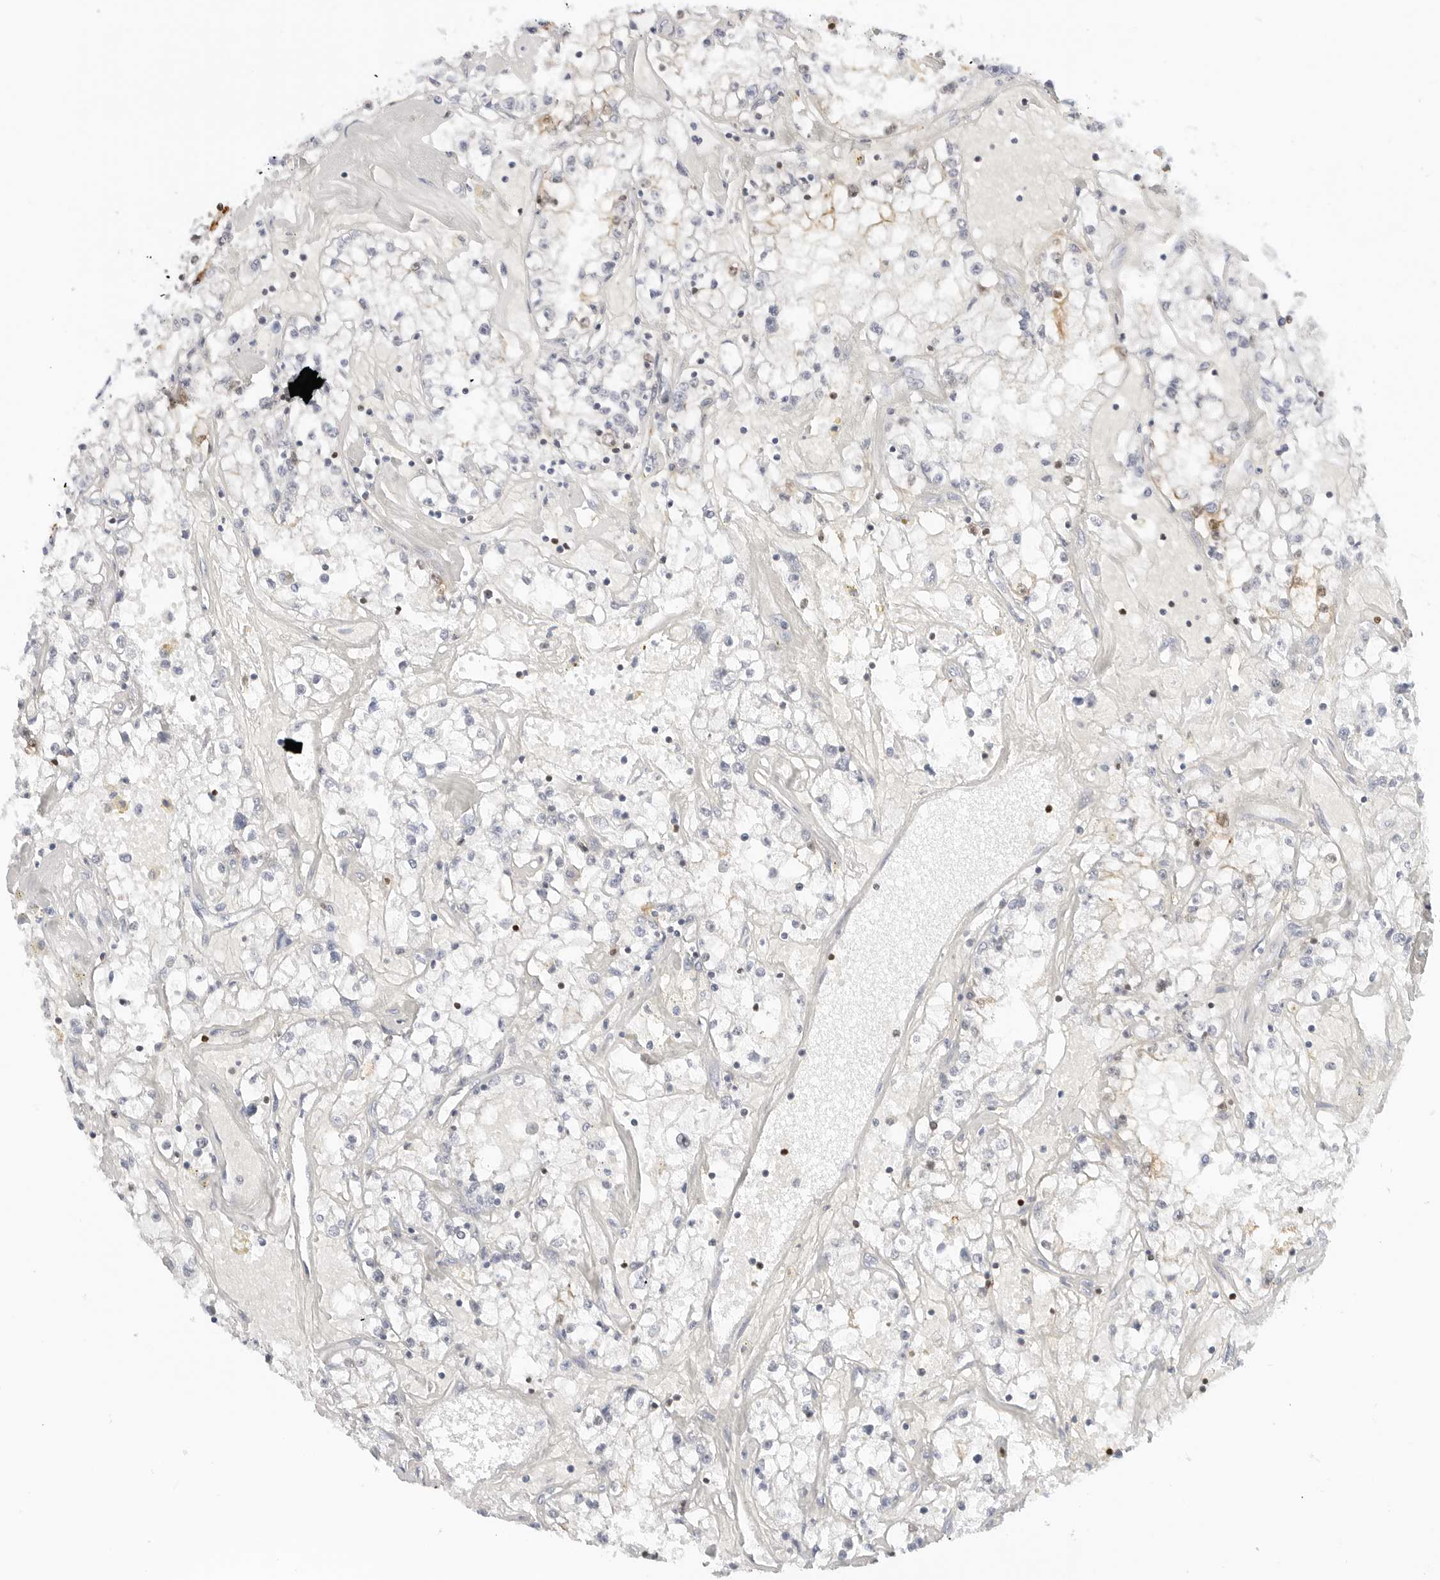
{"staining": {"intensity": "negative", "quantity": "none", "location": "none"}, "tissue": "renal cancer", "cell_type": "Tumor cells", "image_type": "cancer", "snomed": [{"axis": "morphology", "description": "Adenocarcinoma, NOS"}, {"axis": "topography", "description": "Kidney"}], "caption": "An immunohistochemistry (IHC) image of renal cancer (adenocarcinoma) is shown. There is no staining in tumor cells of renal cancer (adenocarcinoma). (Brightfield microscopy of DAB (3,3'-diaminobenzidine) immunohistochemistry at high magnification).", "gene": "SLC9A3R1", "patient": {"sex": "male", "age": 56}}